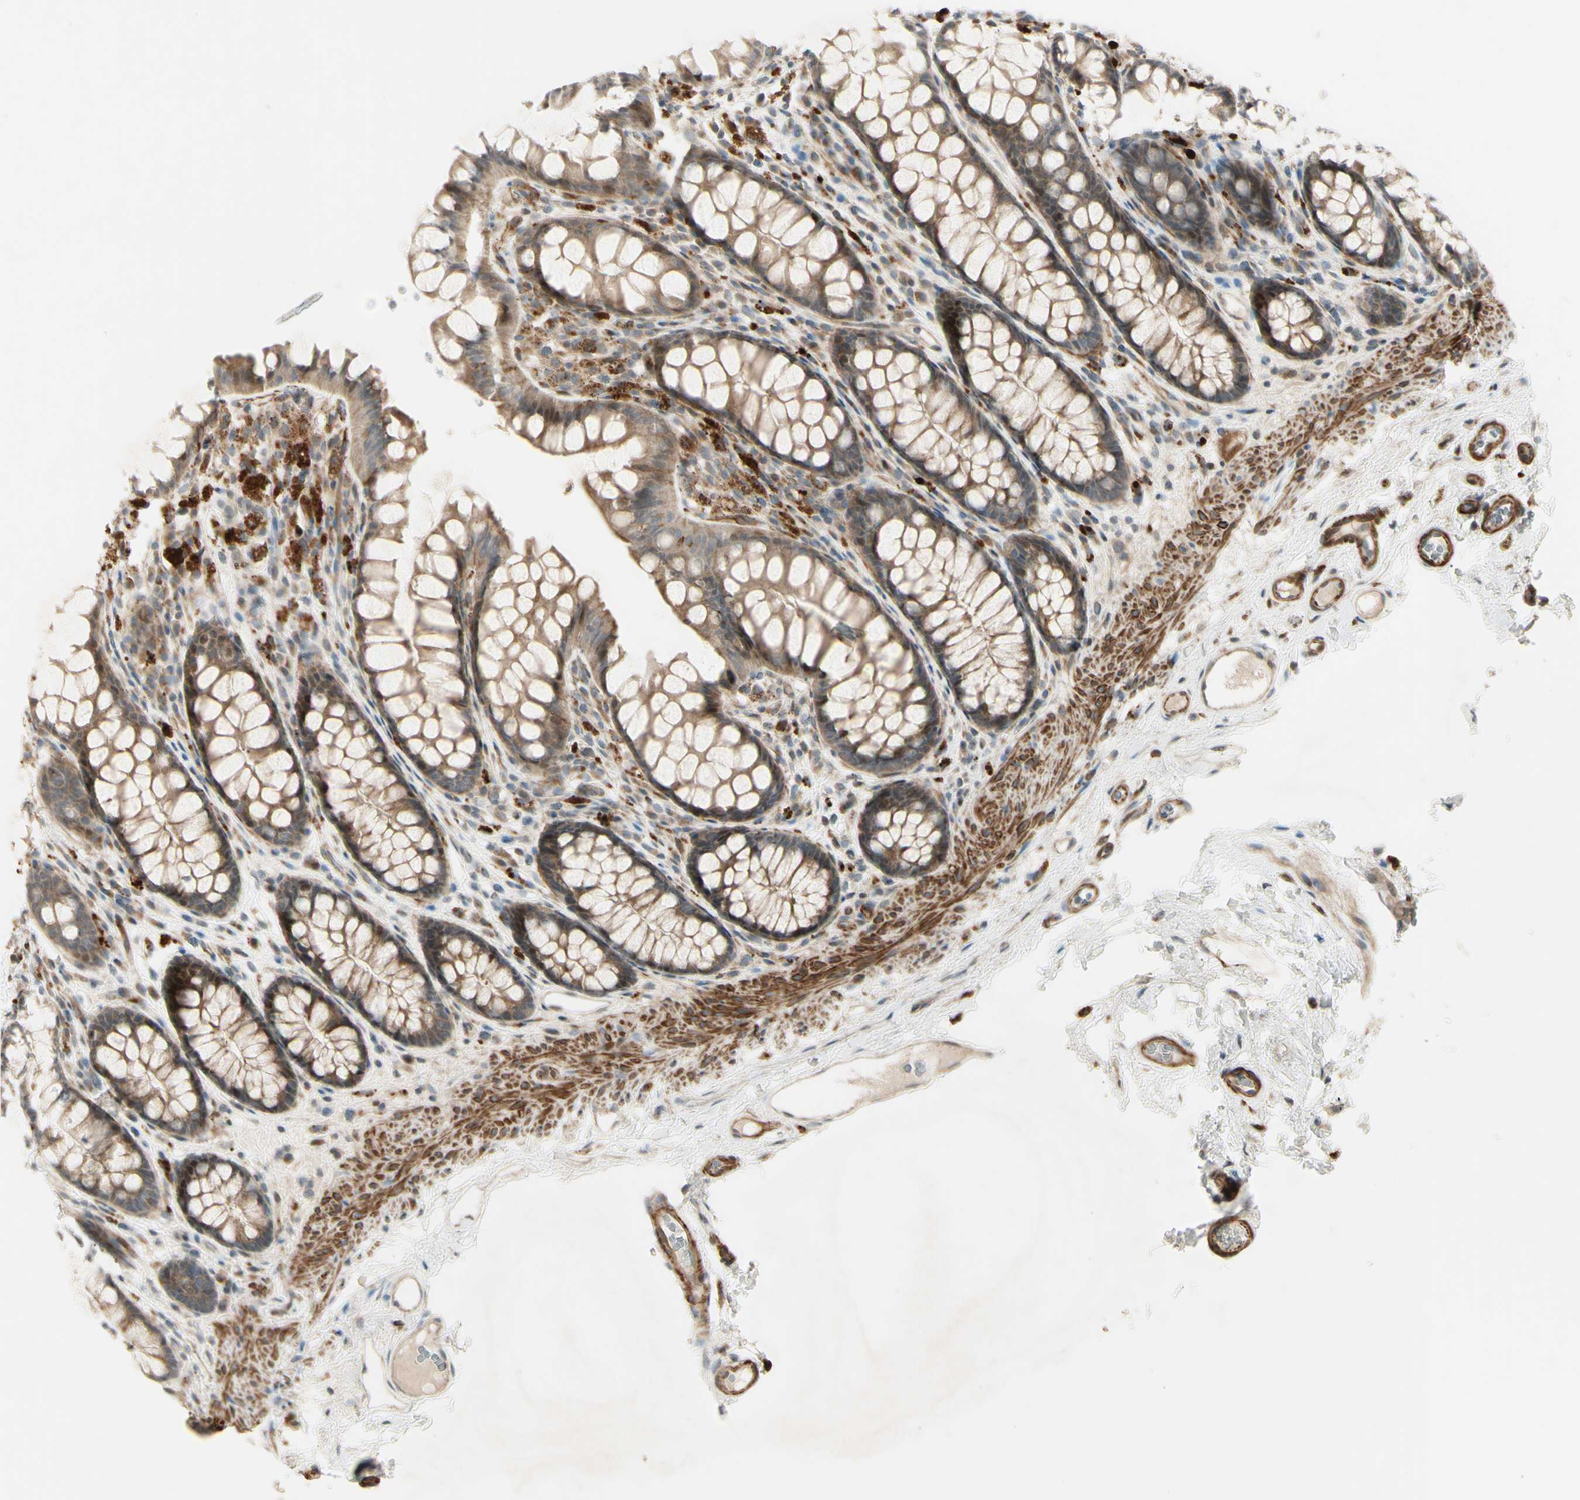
{"staining": {"intensity": "strong", "quantity": "25%-75%", "location": "cytoplasmic/membranous"}, "tissue": "colon", "cell_type": "Endothelial cells", "image_type": "normal", "snomed": [{"axis": "morphology", "description": "Normal tissue, NOS"}, {"axis": "topography", "description": "Colon"}], "caption": "Immunohistochemical staining of benign colon shows 25%-75% levels of strong cytoplasmic/membranous protein positivity in approximately 25%-75% of endothelial cells. (DAB IHC, brown staining for protein, blue staining for nuclei).", "gene": "NDFIP1", "patient": {"sex": "female", "age": 55}}